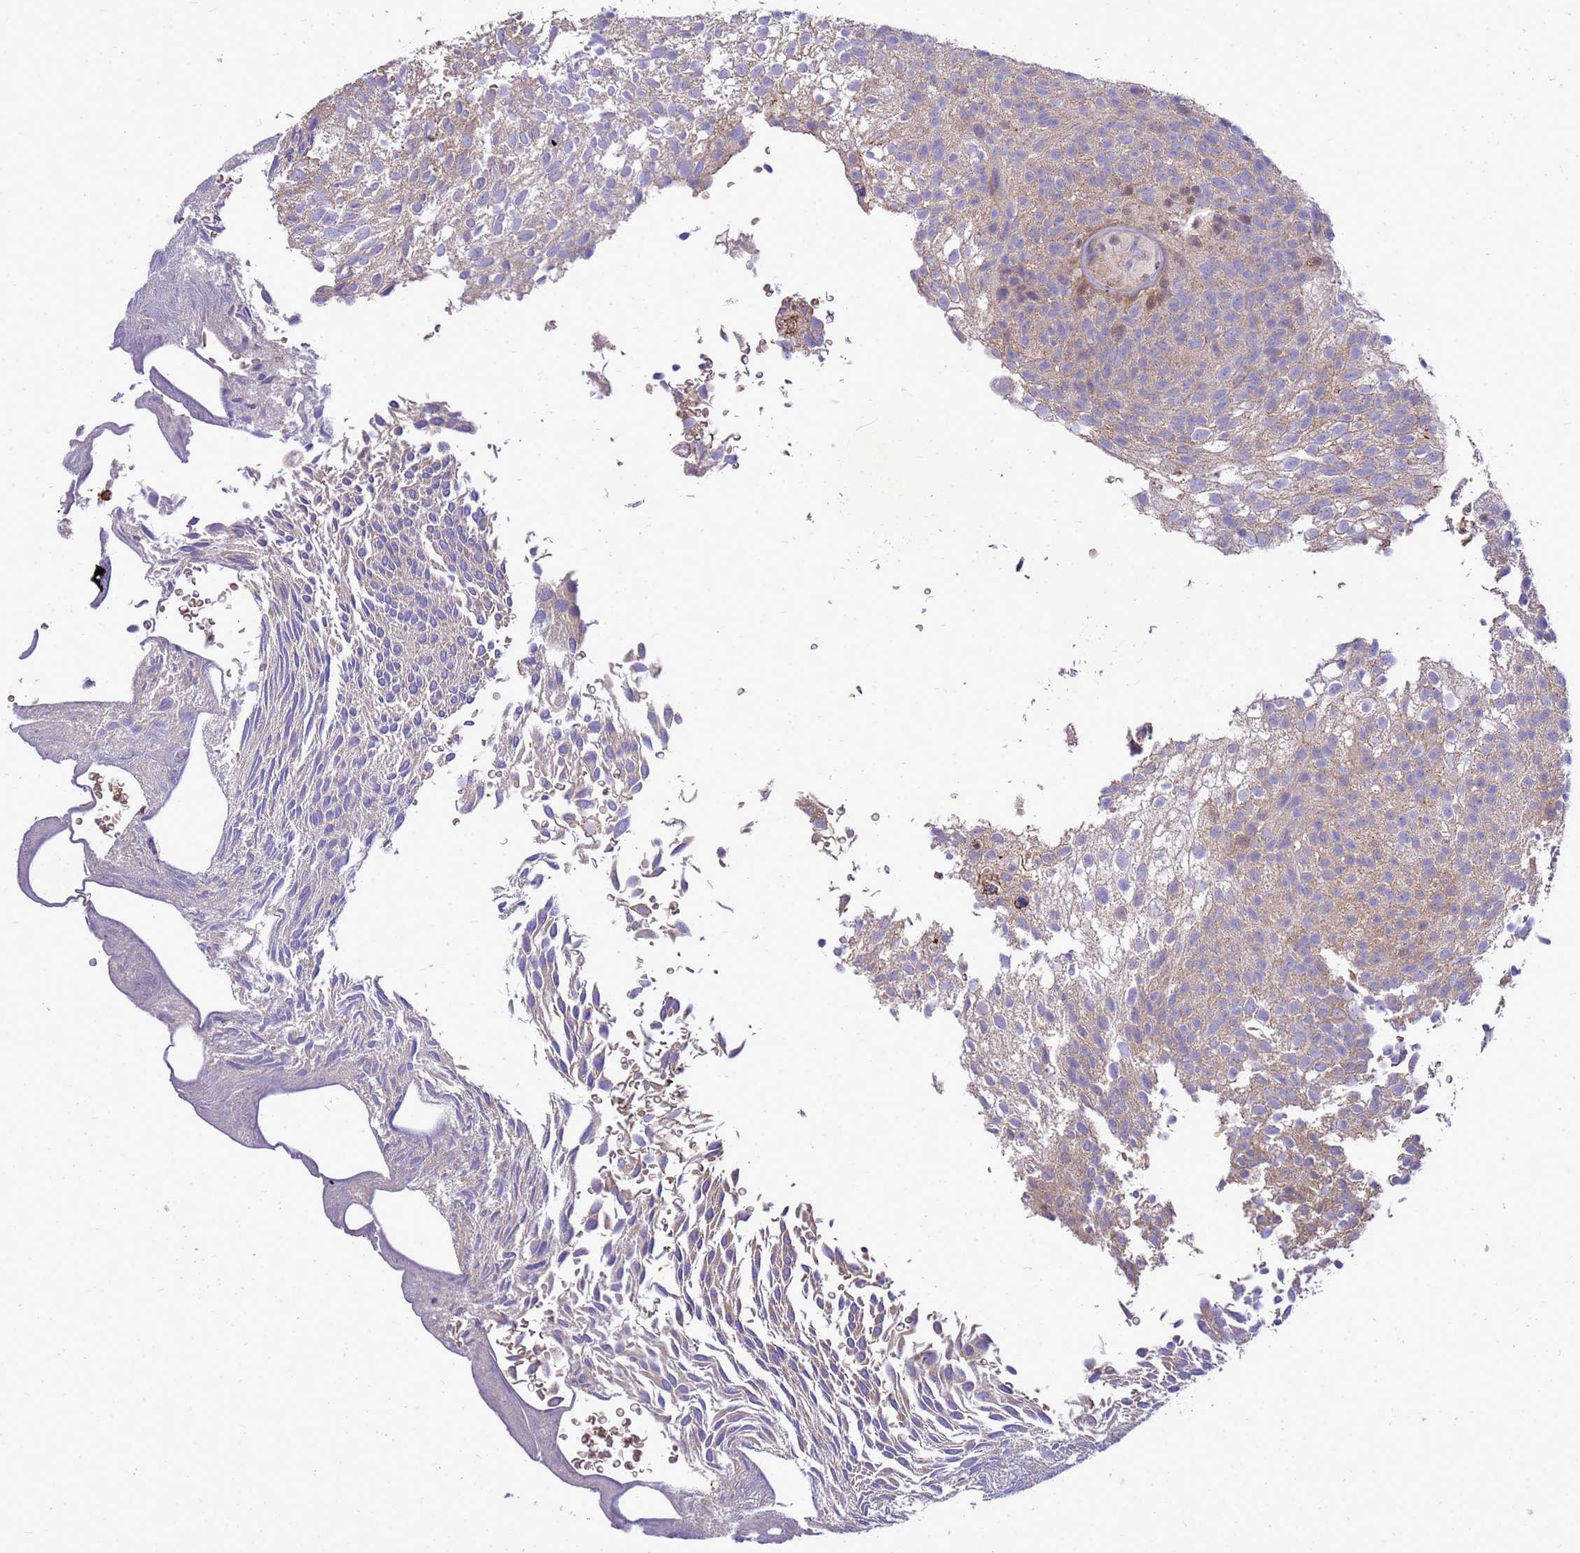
{"staining": {"intensity": "weak", "quantity": "<25%", "location": "cytoplasmic/membranous"}, "tissue": "urothelial cancer", "cell_type": "Tumor cells", "image_type": "cancer", "snomed": [{"axis": "morphology", "description": "Urothelial carcinoma, Low grade"}, {"axis": "topography", "description": "Urinary bladder"}], "caption": "Immunohistochemistry of urothelial cancer reveals no positivity in tumor cells. The staining was performed using DAB to visualize the protein expression in brown, while the nuclei were stained in blue with hematoxylin (Magnification: 20x).", "gene": "EIF4EBP3", "patient": {"sex": "male", "age": 78}}